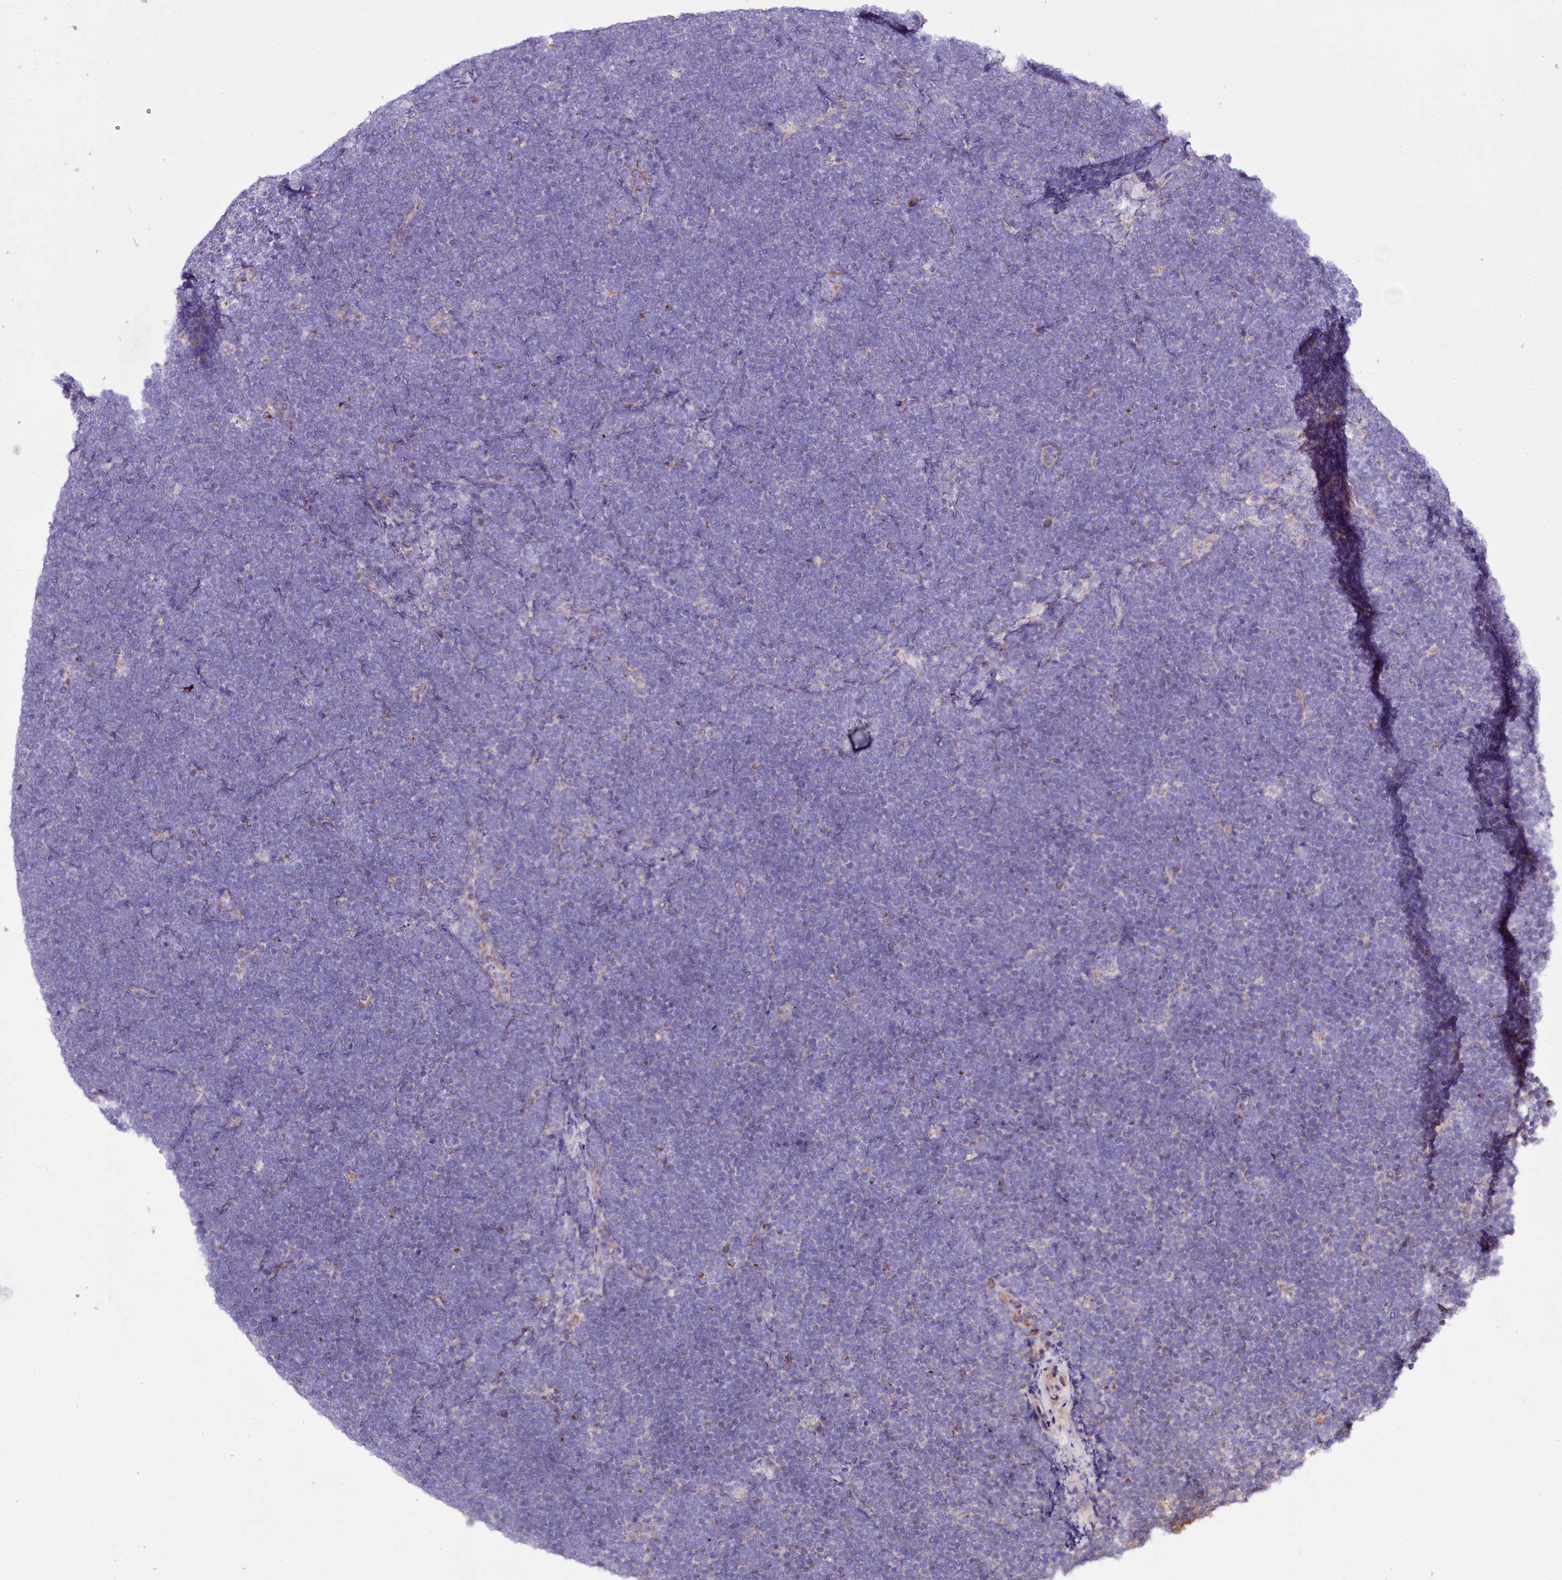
{"staining": {"intensity": "negative", "quantity": "none", "location": "none"}, "tissue": "lymphoma", "cell_type": "Tumor cells", "image_type": "cancer", "snomed": [{"axis": "morphology", "description": "Malignant lymphoma, non-Hodgkin's type, High grade"}, {"axis": "topography", "description": "Lymph node"}], "caption": "A histopathology image of malignant lymphoma, non-Hodgkin's type (high-grade) stained for a protein exhibits no brown staining in tumor cells.", "gene": "ZNF45", "patient": {"sex": "male", "age": 13}}